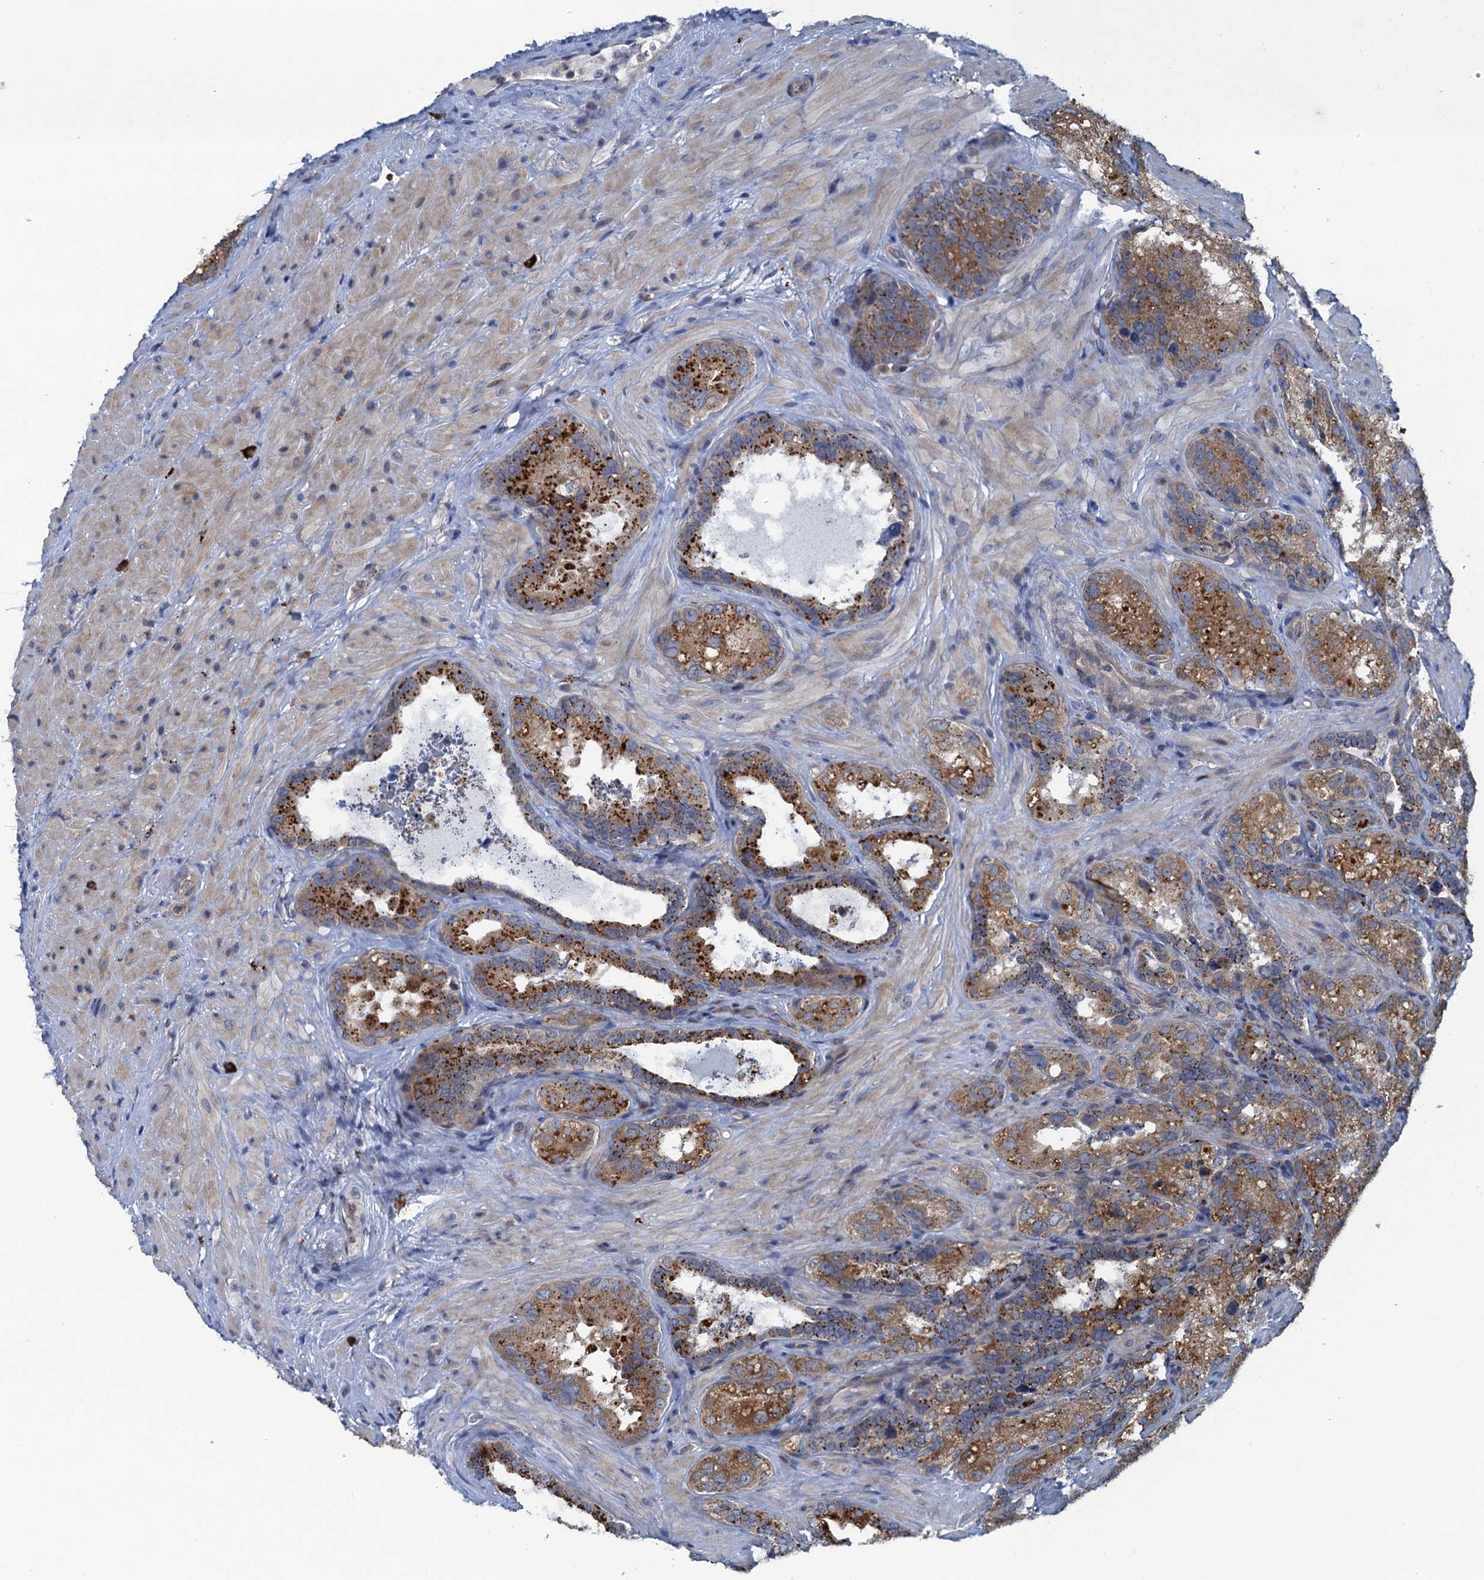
{"staining": {"intensity": "moderate", "quantity": ">75%", "location": "cytoplasmic/membranous"}, "tissue": "seminal vesicle", "cell_type": "Glandular cells", "image_type": "normal", "snomed": [{"axis": "morphology", "description": "Normal tissue, NOS"}, {"axis": "topography", "description": "Seminal veicle"}, {"axis": "topography", "description": "Peripheral nerve tissue"}], "caption": "Protein analysis of unremarkable seminal vesicle demonstrates moderate cytoplasmic/membranous positivity in approximately >75% of glandular cells.", "gene": "KBTBD8", "patient": {"sex": "male", "age": 67}}